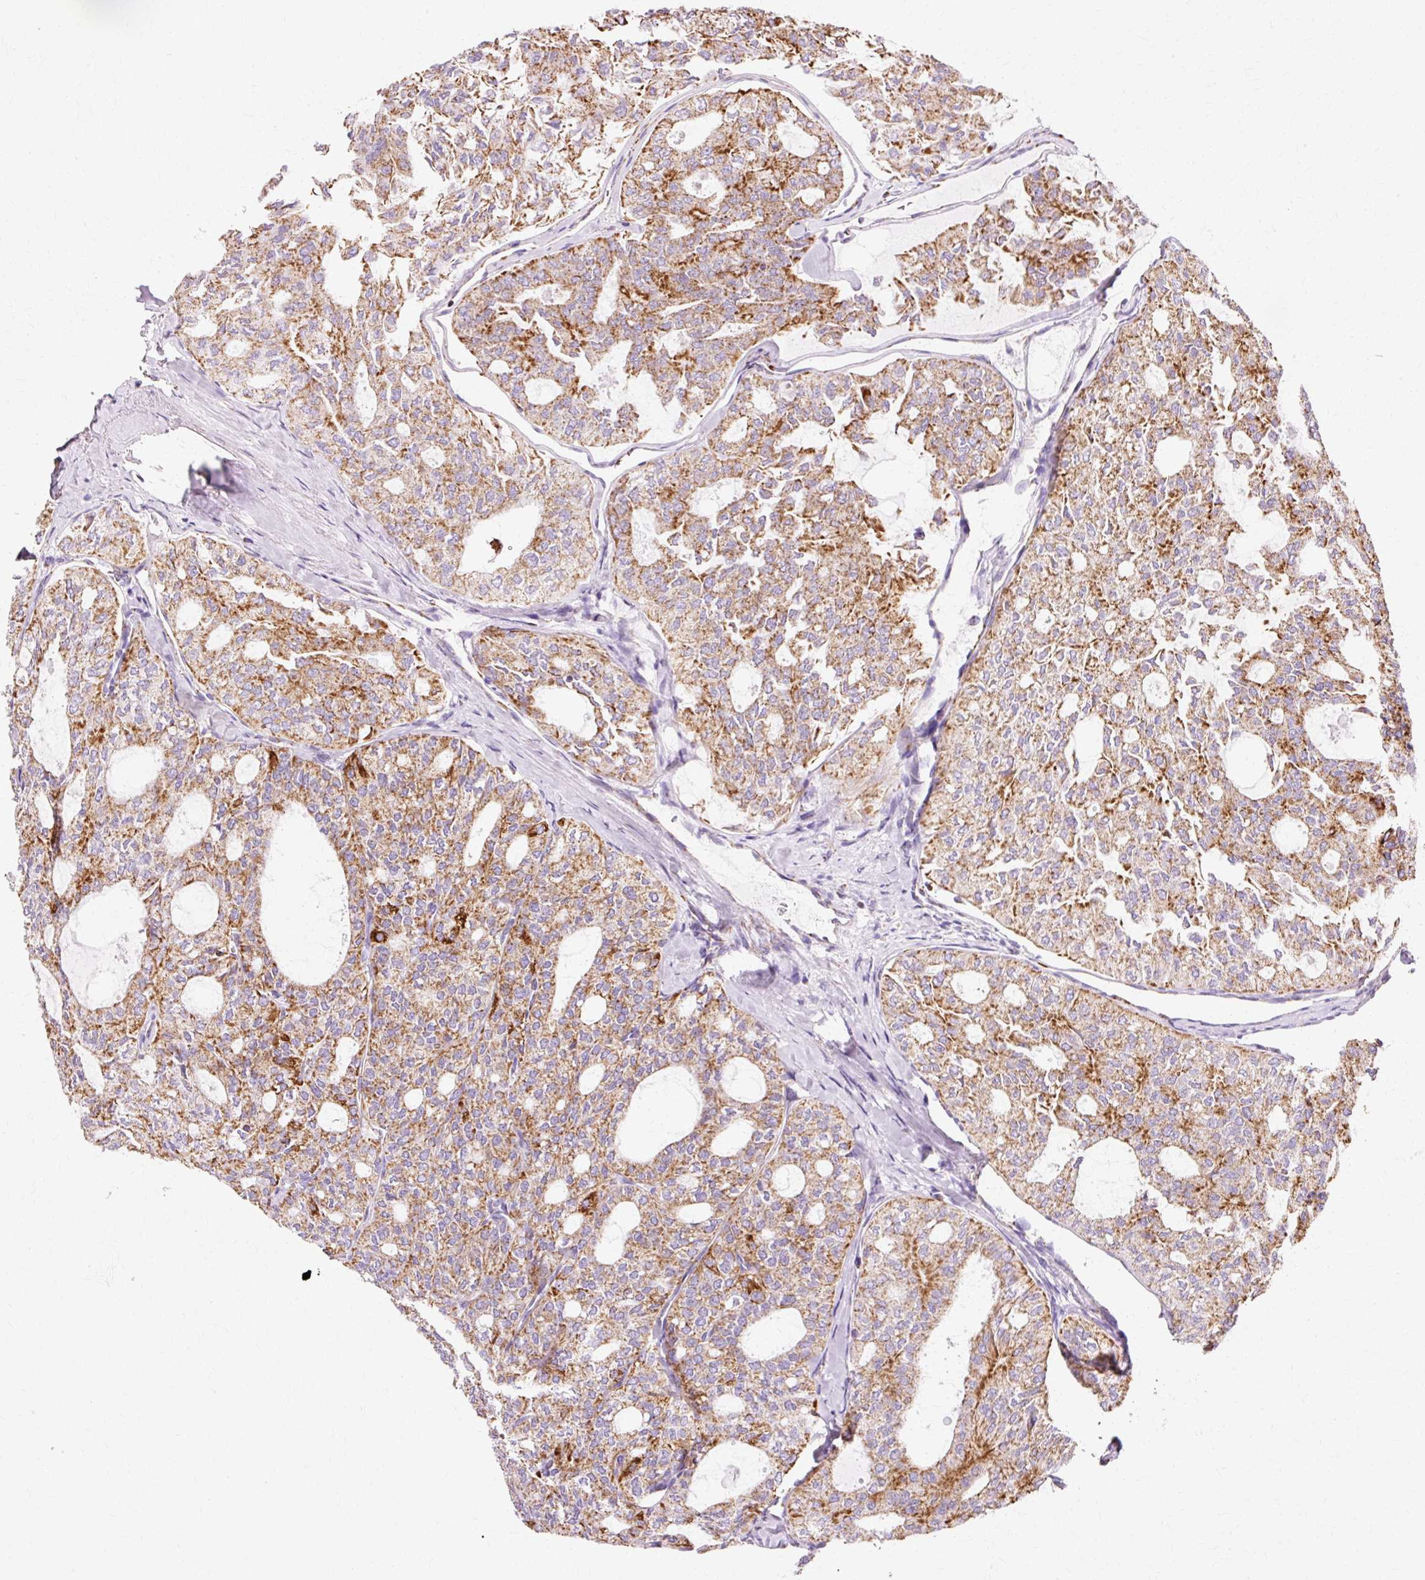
{"staining": {"intensity": "strong", "quantity": "25%-75%", "location": "cytoplasmic/membranous"}, "tissue": "thyroid cancer", "cell_type": "Tumor cells", "image_type": "cancer", "snomed": [{"axis": "morphology", "description": "Follicular adenoma carcinoma, NOS"}, {"axis": "topography", "description": "Thyroid gland"}], "caption": "A brown stain shows strong cytoplasmic/membranous staining of a protein in human thyroid follicular adenoma carcinoma tumor cells.", "gene": "ATP5PO", "patient": {"sex": "male", "age": 75}}